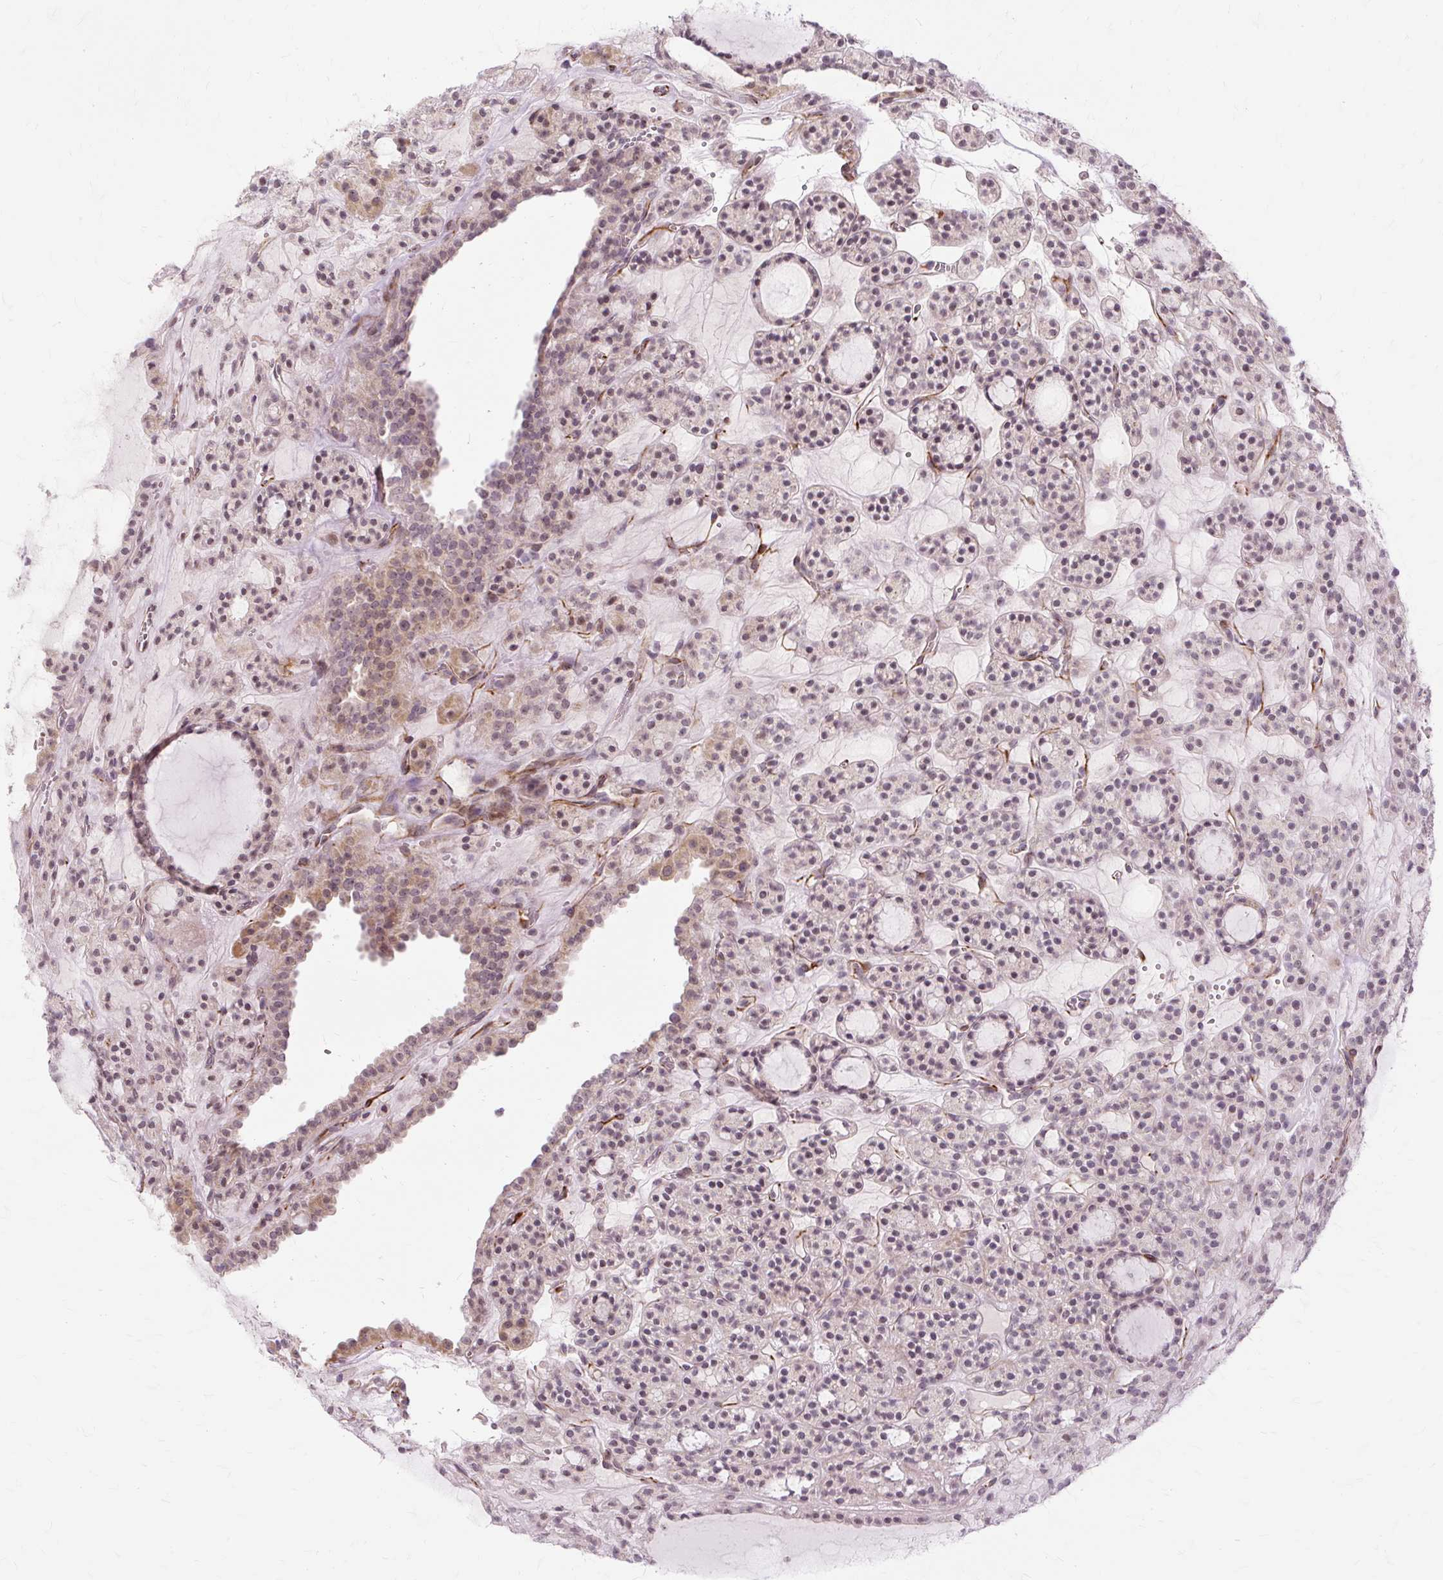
{"staining": {"intensity": "moderate", "quantity": "<25%", "location": "cytoplasmic/membranous,nuclear"}, "tissue": "thyroid cancer", "cell_type": "Tumor cells", "image_type": "cancer", "snomed": [{"axis": "morphology", "description": "Follicular adenoma carcinoma, NOS"}, {"axis": "topography", "description": "Thyroid gland"}], "caption": "Tumor cells show low levels of moderate cytoplasmic/membranous and nuclear positivity in approximately <25% of cells in human thyroid cancer.", "gene": "MMACHC", "patient": {"sex": "female", "age": 63}}